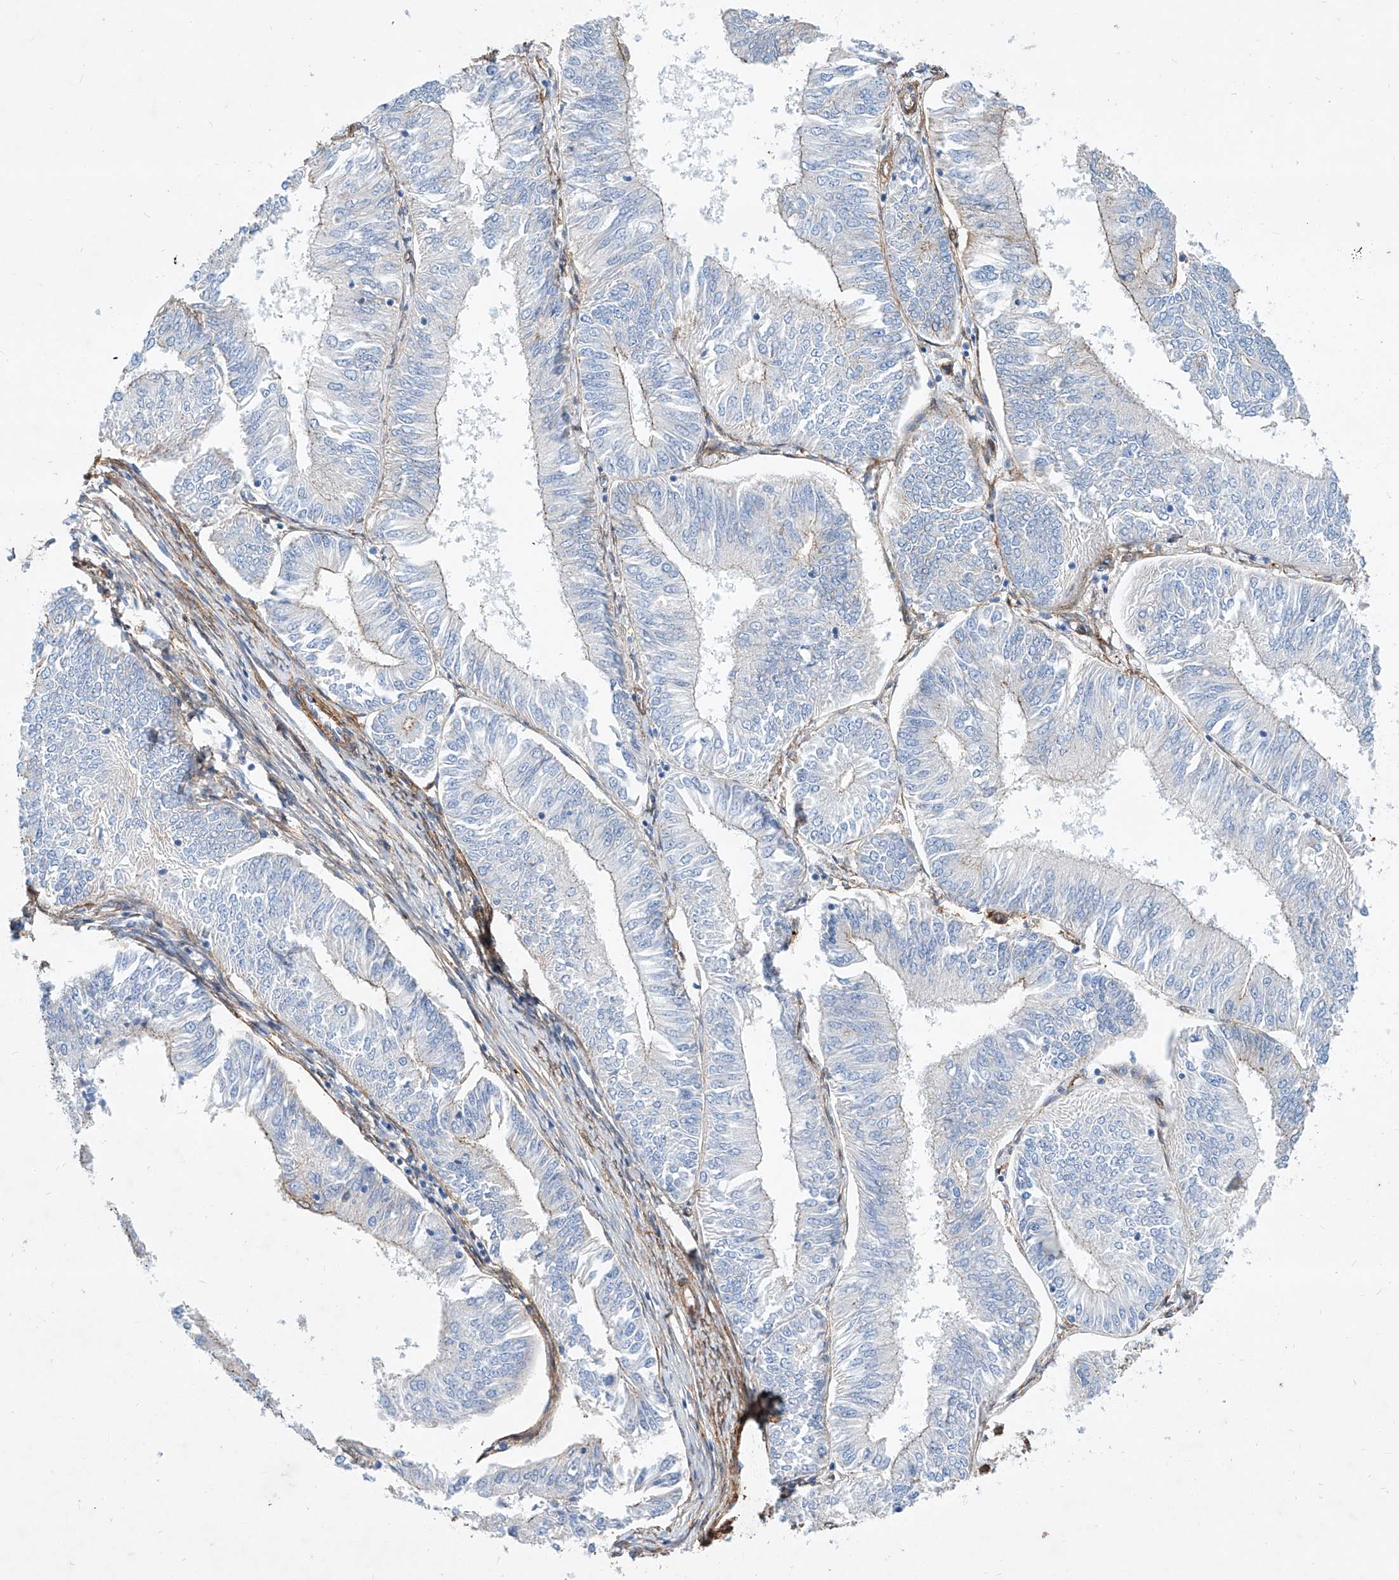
{"staining": {"intensity": "weak", "quantity": "<25%", "location": "cytoplasmic/membranous"}, "tissue": "endometrial cancer", "cell_type": "Tumor cells", "image_type": "cancer", "snomed": [{"axis": "morphology", "description": "Adenocarcinoma, NOS"}, {"axis": "topography", "description": "Endometrium"}], "caption": "Tumor cells are negative for brown protein staining in endometrial adenocarcinoma.", "gene": "TAS2R60", "patient": {"sex": "female", "age": 58}}